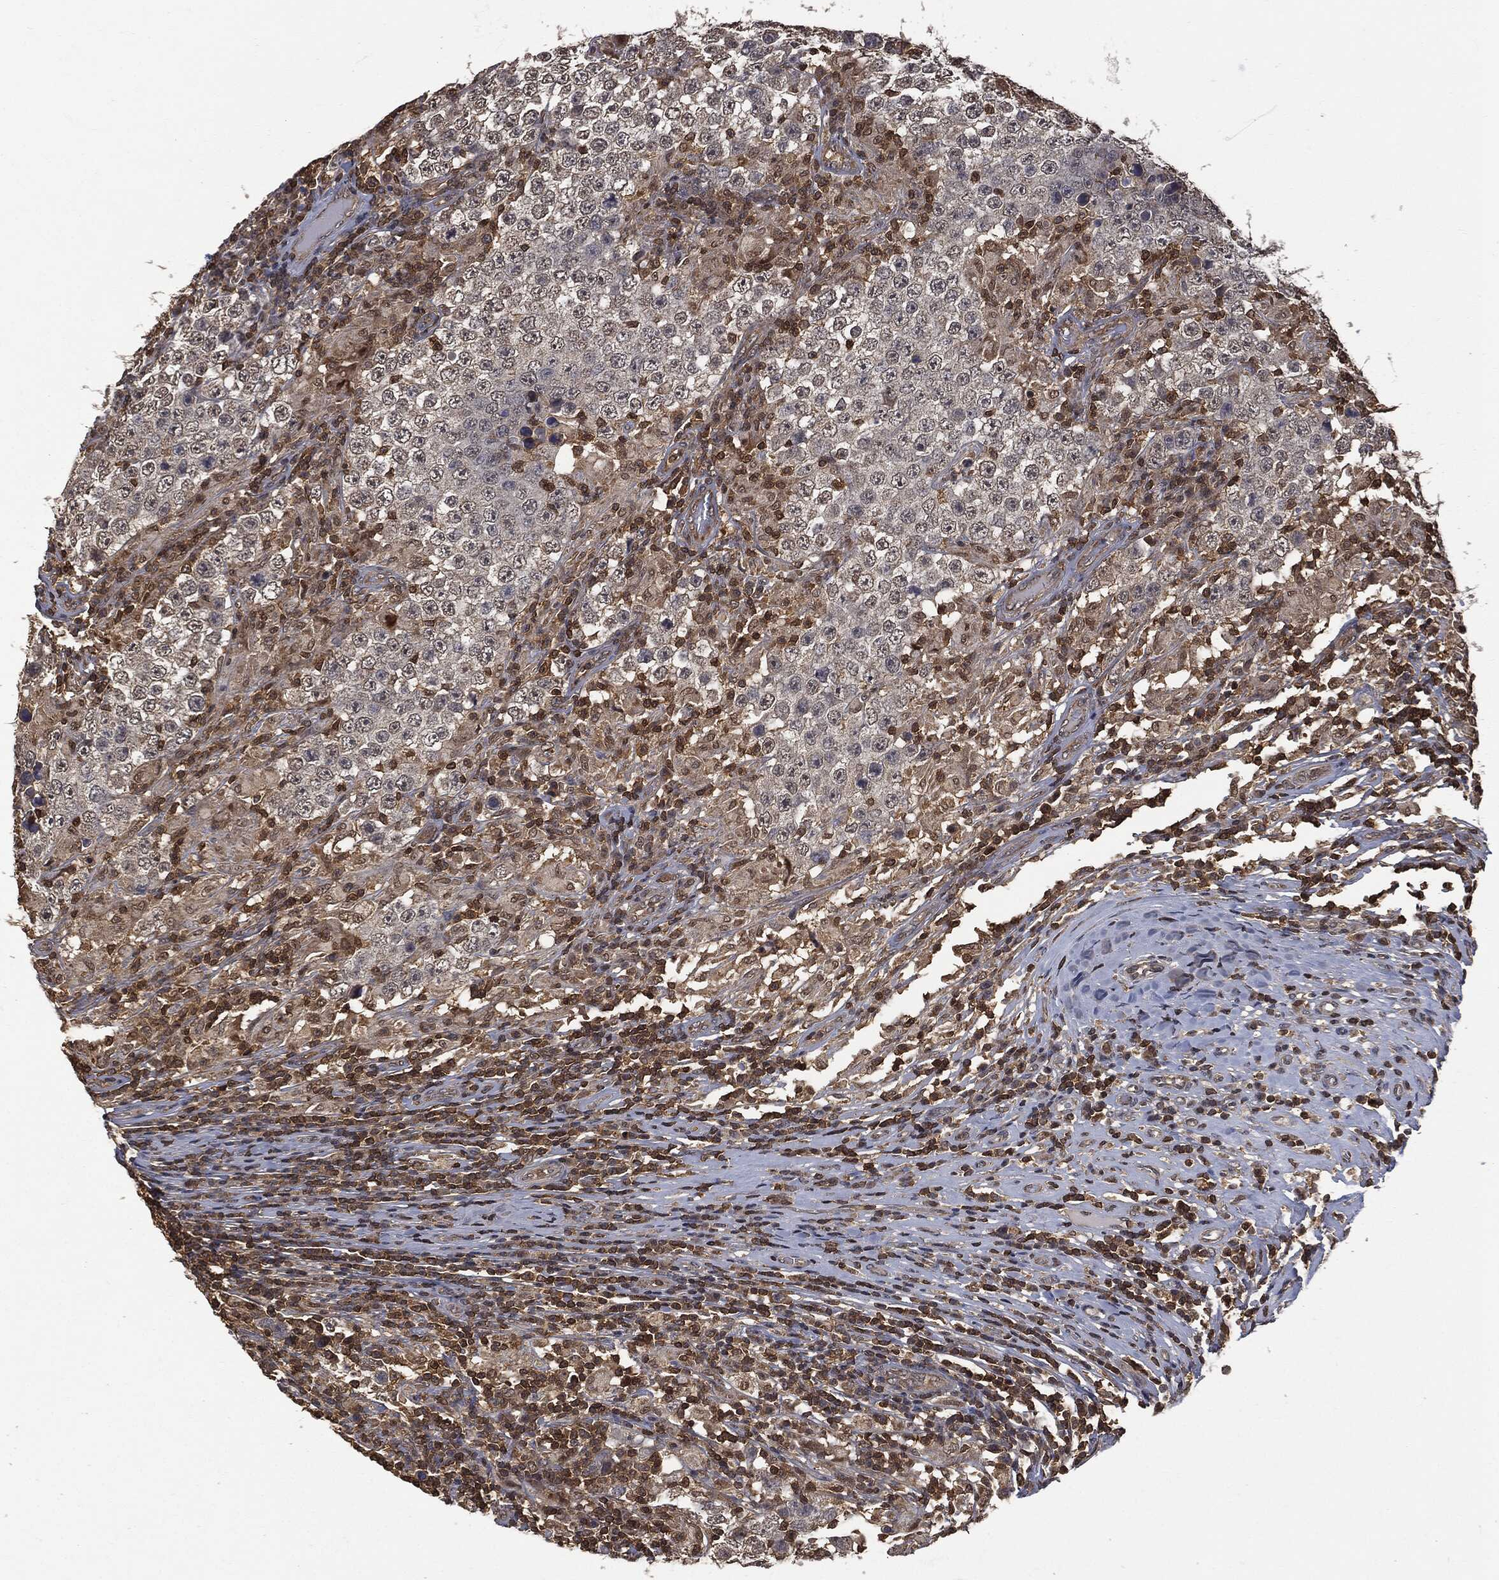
{"staining": {"intensity": "negative", "quantity": "none", "location": "none"}, "tissue": "testis cancer", "cell_type": "Tumor cells", "image_type": "cancer", "snomed": [{"axis": "morphology", "description": "Seminoma, NOS"}, {"axis": "morphology", "description": "Carcinoma, Embryonal, NOS"}, {"axis": "topography", "description": "Testis"}], "caption": "This histopathology image is of seminoma (testis) stained with immunohistochemistry to label a protein in brown with the nuclei are counter-stained blue. There is no positivity in tumor cells. (DAB immunohistochemistry (IHC) with hematoxylin counter stain).", "gene": "PSMB10", "patient": {"sex": "male", "age": 41}}